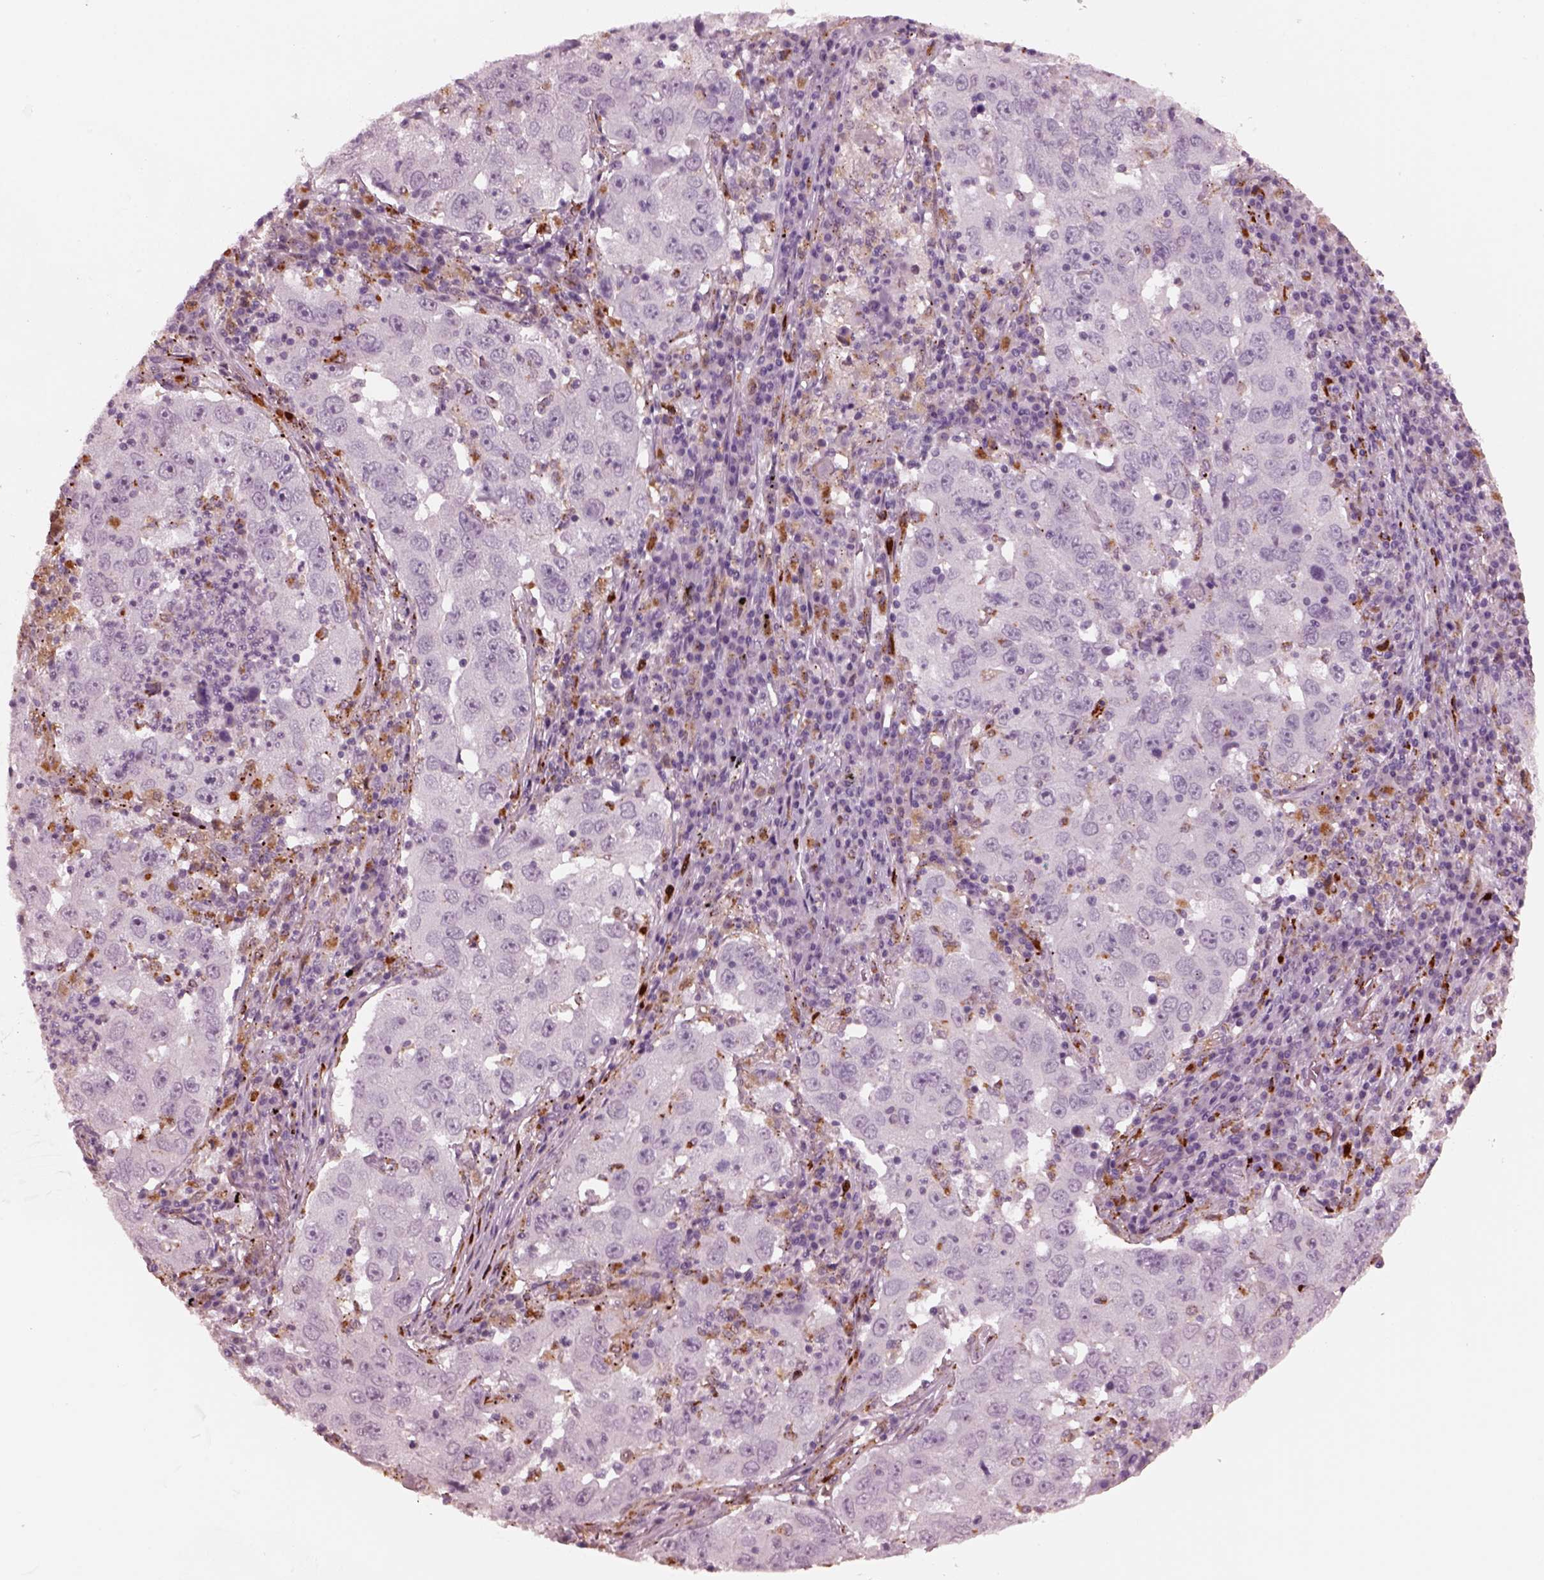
{"staining": {"intensity": "negative", "quantity": "none", "location": "none"}, "tissue": "lung cancer", "cell_type": "Tumor cells", "image_type": "cancer", "snomed": [{"axis": "morphology", "description": "Adenocarcinoma, NOS"}, {"axis": "topography", "description": "Lung"}], "caption": "Protein analysis of adenocarcinoma (lung) demonstrates no significant expression in tumor cells.", "gene": "SLAMF8", "patient": {"sex": "male", "age": 73}}